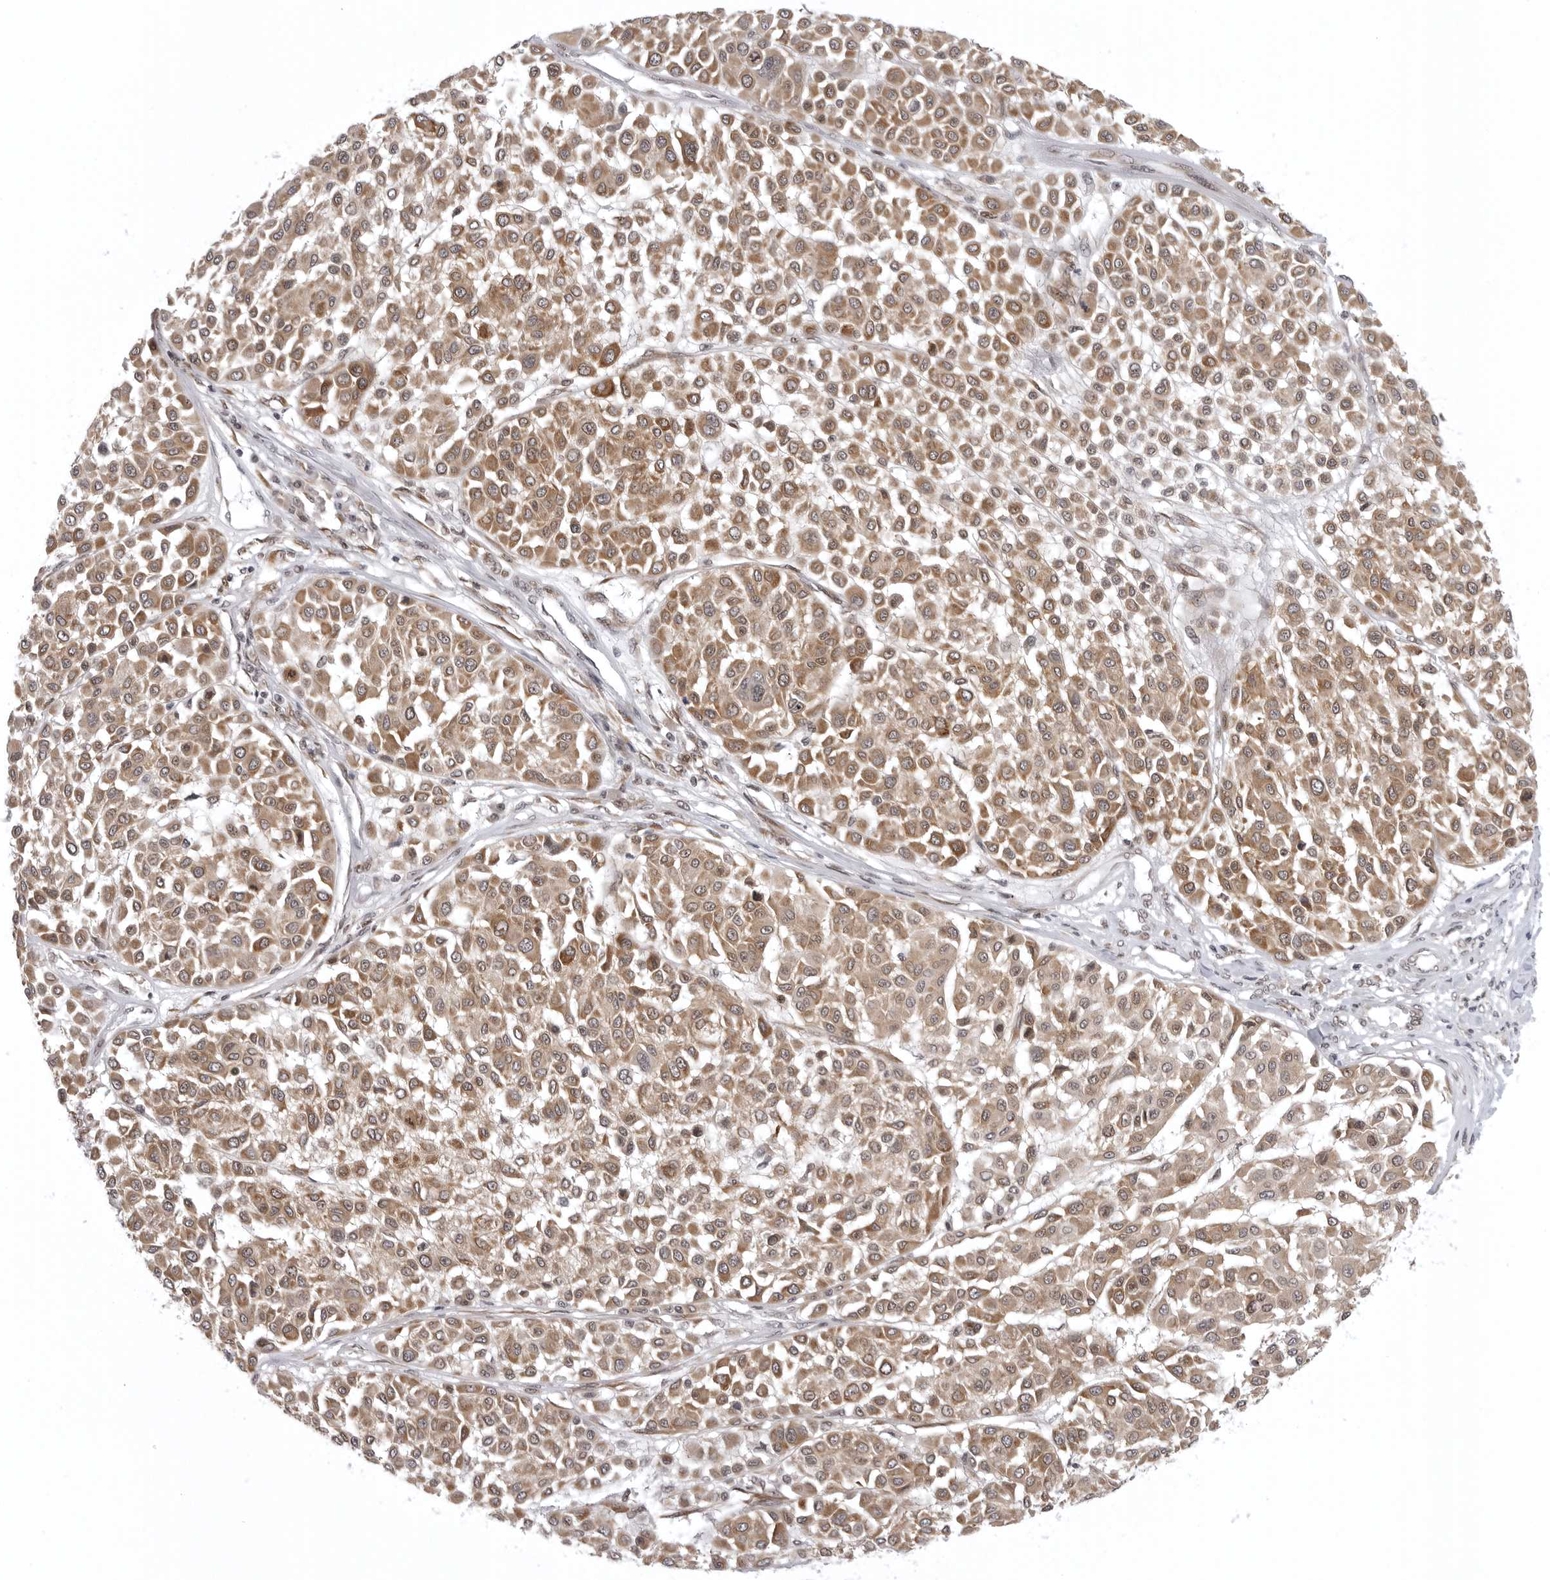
{"staining": {"intensity": "moderate", "quantity": ">75%", "location": "cytoplasmic/membranous"}, "tissue": "melanoma", "cell_type": "Tumor cells", "image_type": "cancer", "snomed": [{"axis": "morphology", "description": "Malignant melanoma, Metastatic site"}, {"axis": "topography", "description": "Soft tissue"}], "caption": "Malignant melanoma (metastatic site) stained with a brown dye displays moderate cytoplasmic/membranous positive staining in approximately >75% of tumor cells.", "gene": "PRDM10", "patient": {"sex": "male", "age": 41}}